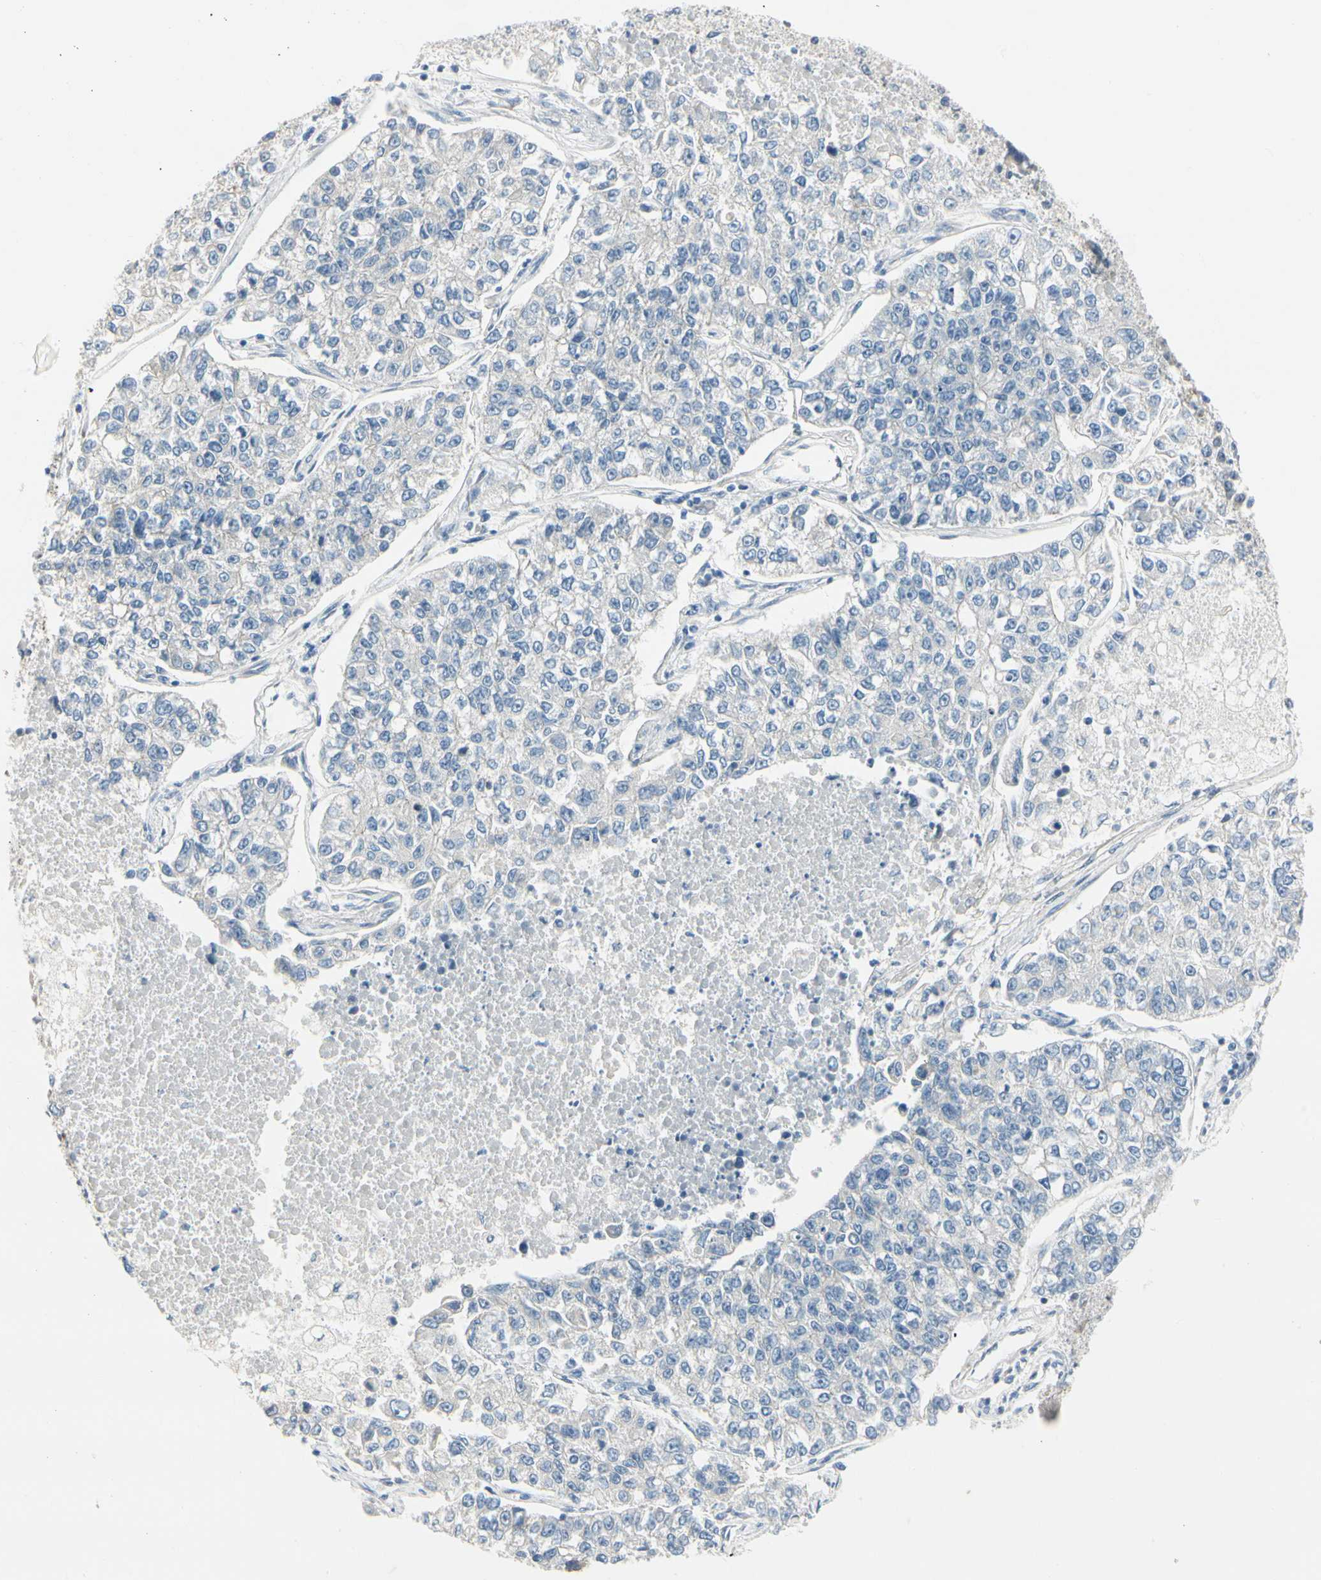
{"staining": {"intensity": "negative", "quantity": "none", "location": "none"}, "tissue": "lung cancer", "cell_type": "Tumor cells", "image_type": "cancer", "snomed": [{"axis": "morphology", "description": "Adenocarcinoma, NOS"}, {"axis": "topography", "description": "Lung"}], "caption": "Protein analysis of adenocarcinoma (lung) shows no significant staining in tumor cells. (DAB (3,3'-diaminobenzidine) immunohistochemistry (IHC) with hematoxylin counter stain).", "gene": "SPINK4", "patient": {"sex": "male", "age": 49}}